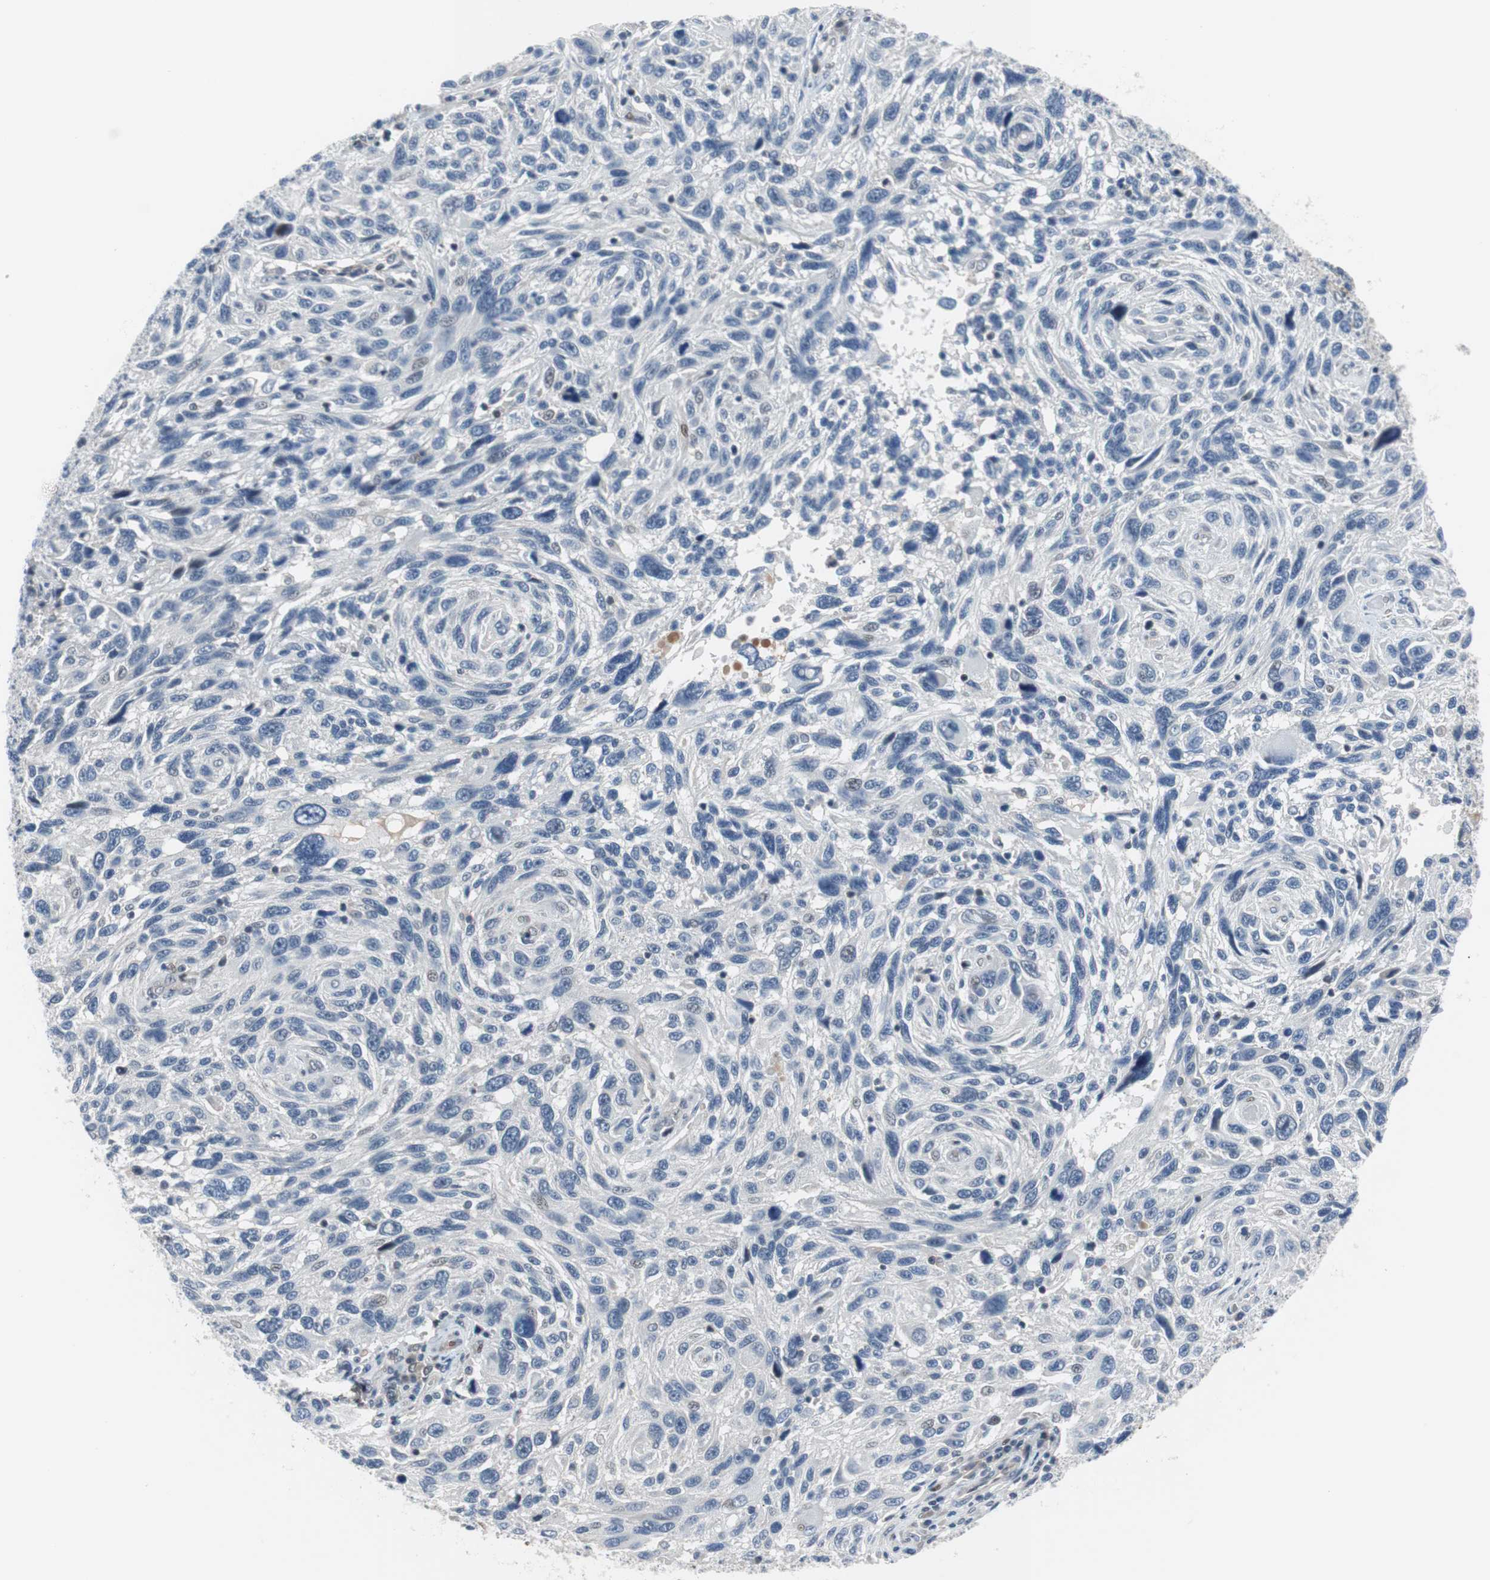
{"staining": {"intensity": "negative", "quantity": "none", "location": "none"}, "tissue": "melanoma", "cell_type": "Tumor cells", "image_type": "cancer", "snomed": [{"axis": "morphology", "description": "Malignant melanoma, NOS"}, {"axis": "topography", "description": "Skin"}], "caption": "This is an immunohistochemistry (IHC) image of human malignant melanoma. There is no expression in tumor cells.", "gene": "MAP2K4", "patient": {"sex": "male", "age": 53}}